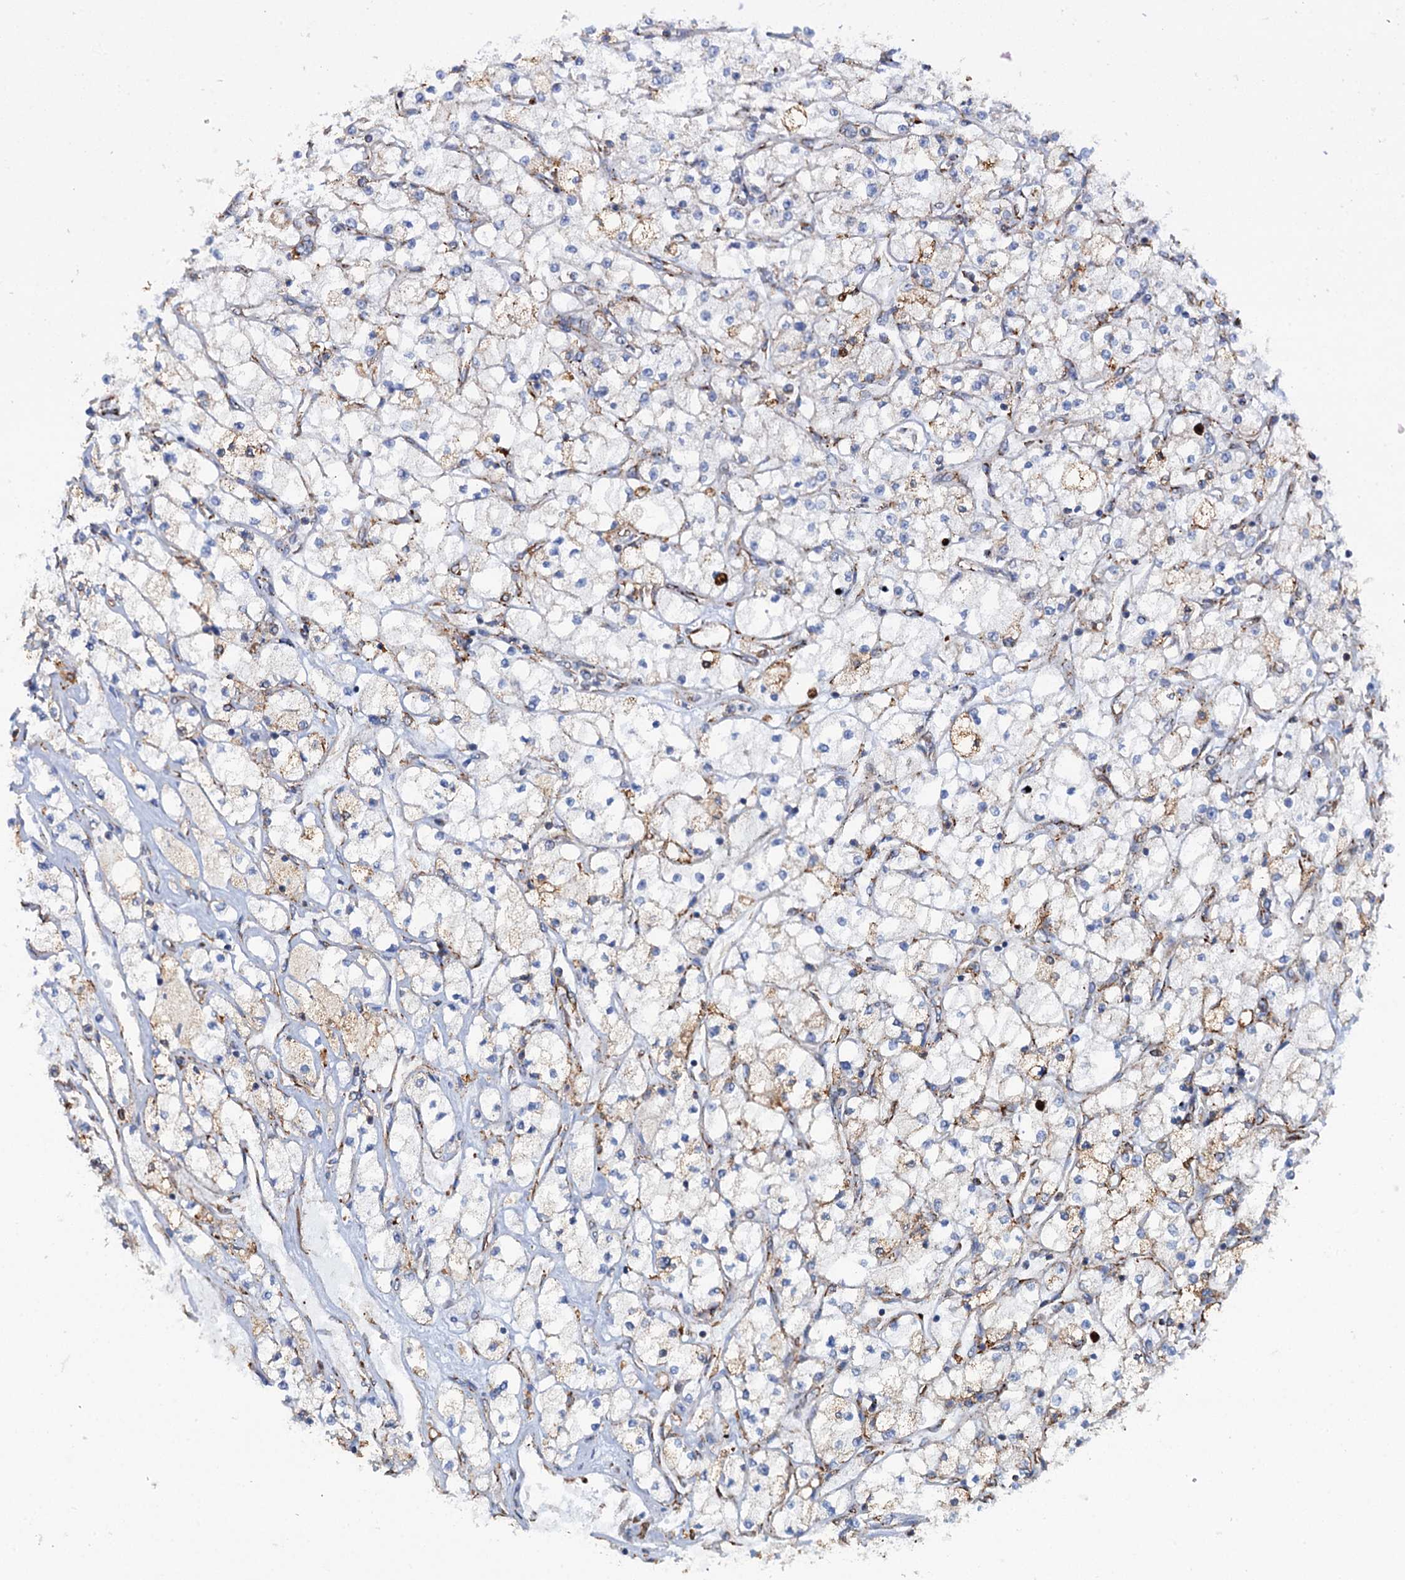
{"staining": {"intensity": "weak", "quantity": "25%-75%", "location": "cytoplasmic/membranous"}, "tissue": "renal cancer", "cell_type": "Tumor cells", "image_type": "cancer", "snomed": [{"axis": "morphology", "description": "Adenocarcinoma, NOS"}, {"axis": "topography", "description": "Kidney"}], "caption": "Immunohistochemistry (IHC) (DAB (3,3'-diaminobenzidine)) staining of renal adenocarcinoma shows weak cytoplasmic/membranous protein staining in approximately 25%-75% of tumor cells. The staining was performed using DAB, with brown indicating positive protein expression. Nuclei are stained blue with hematoxylin.", "gene": "SHE", "patient": {"sex": "male", "age": 80}}